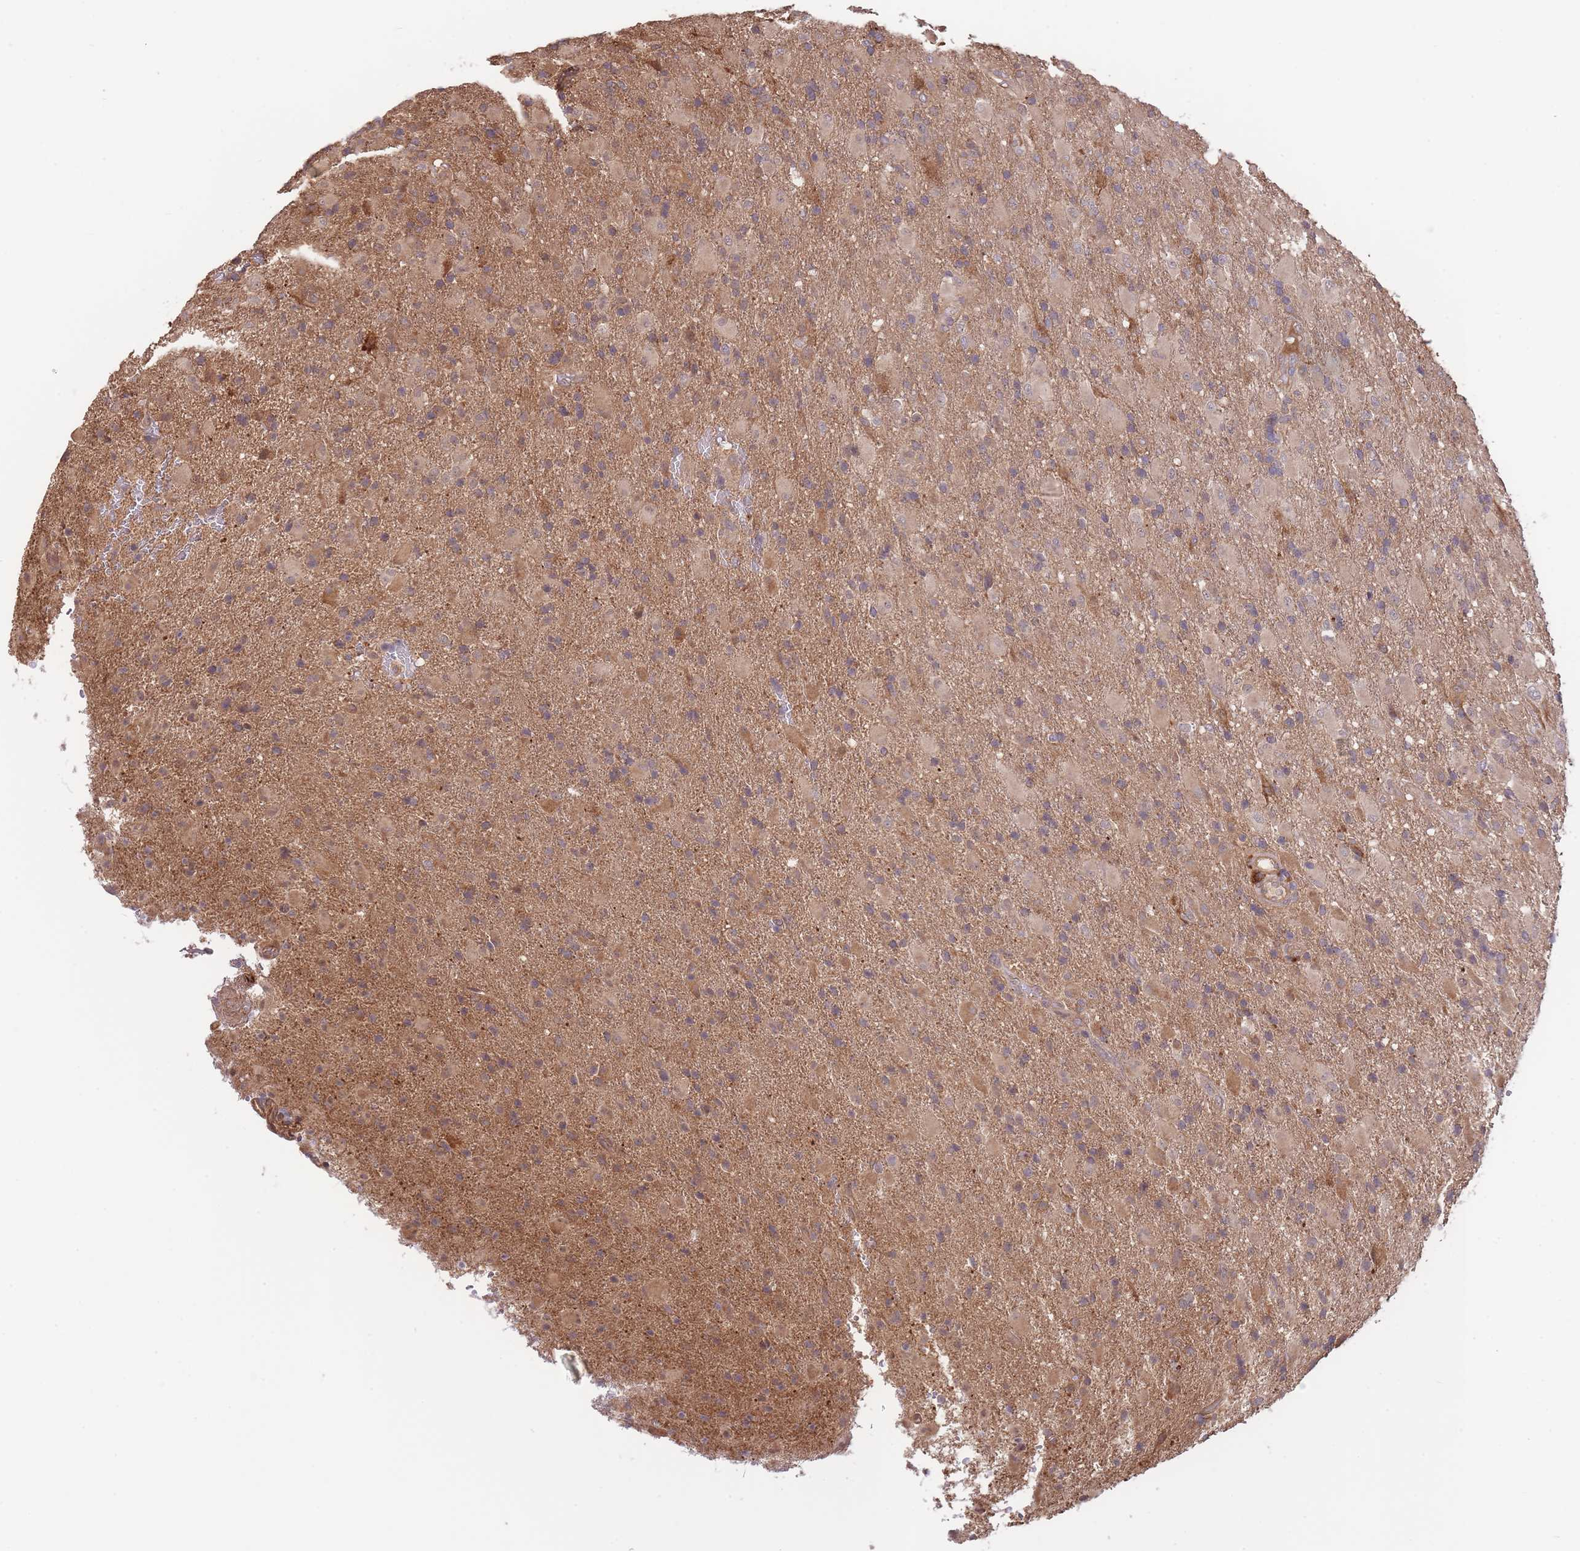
{"staining": {"intensity": "weak", "quantity": "<25%", "location": "cytoplasmic/membranous"}, "tissue": "glioma", "cell_type": "Tumor cells", "image_type": "cancer", "snomed": [{"axis": "morphology", "description": "Glioma, malignant, Low grade"}, {"axis": "topography", "description": "Brain"}], "caption": "IHC histopathology image of neoplastic tissue: human glioma stained with DAB demonstrates no significant protein expression in tumor cells.", "gene": "ZNF304", "patient": {"sex": "male", "age": 65}}